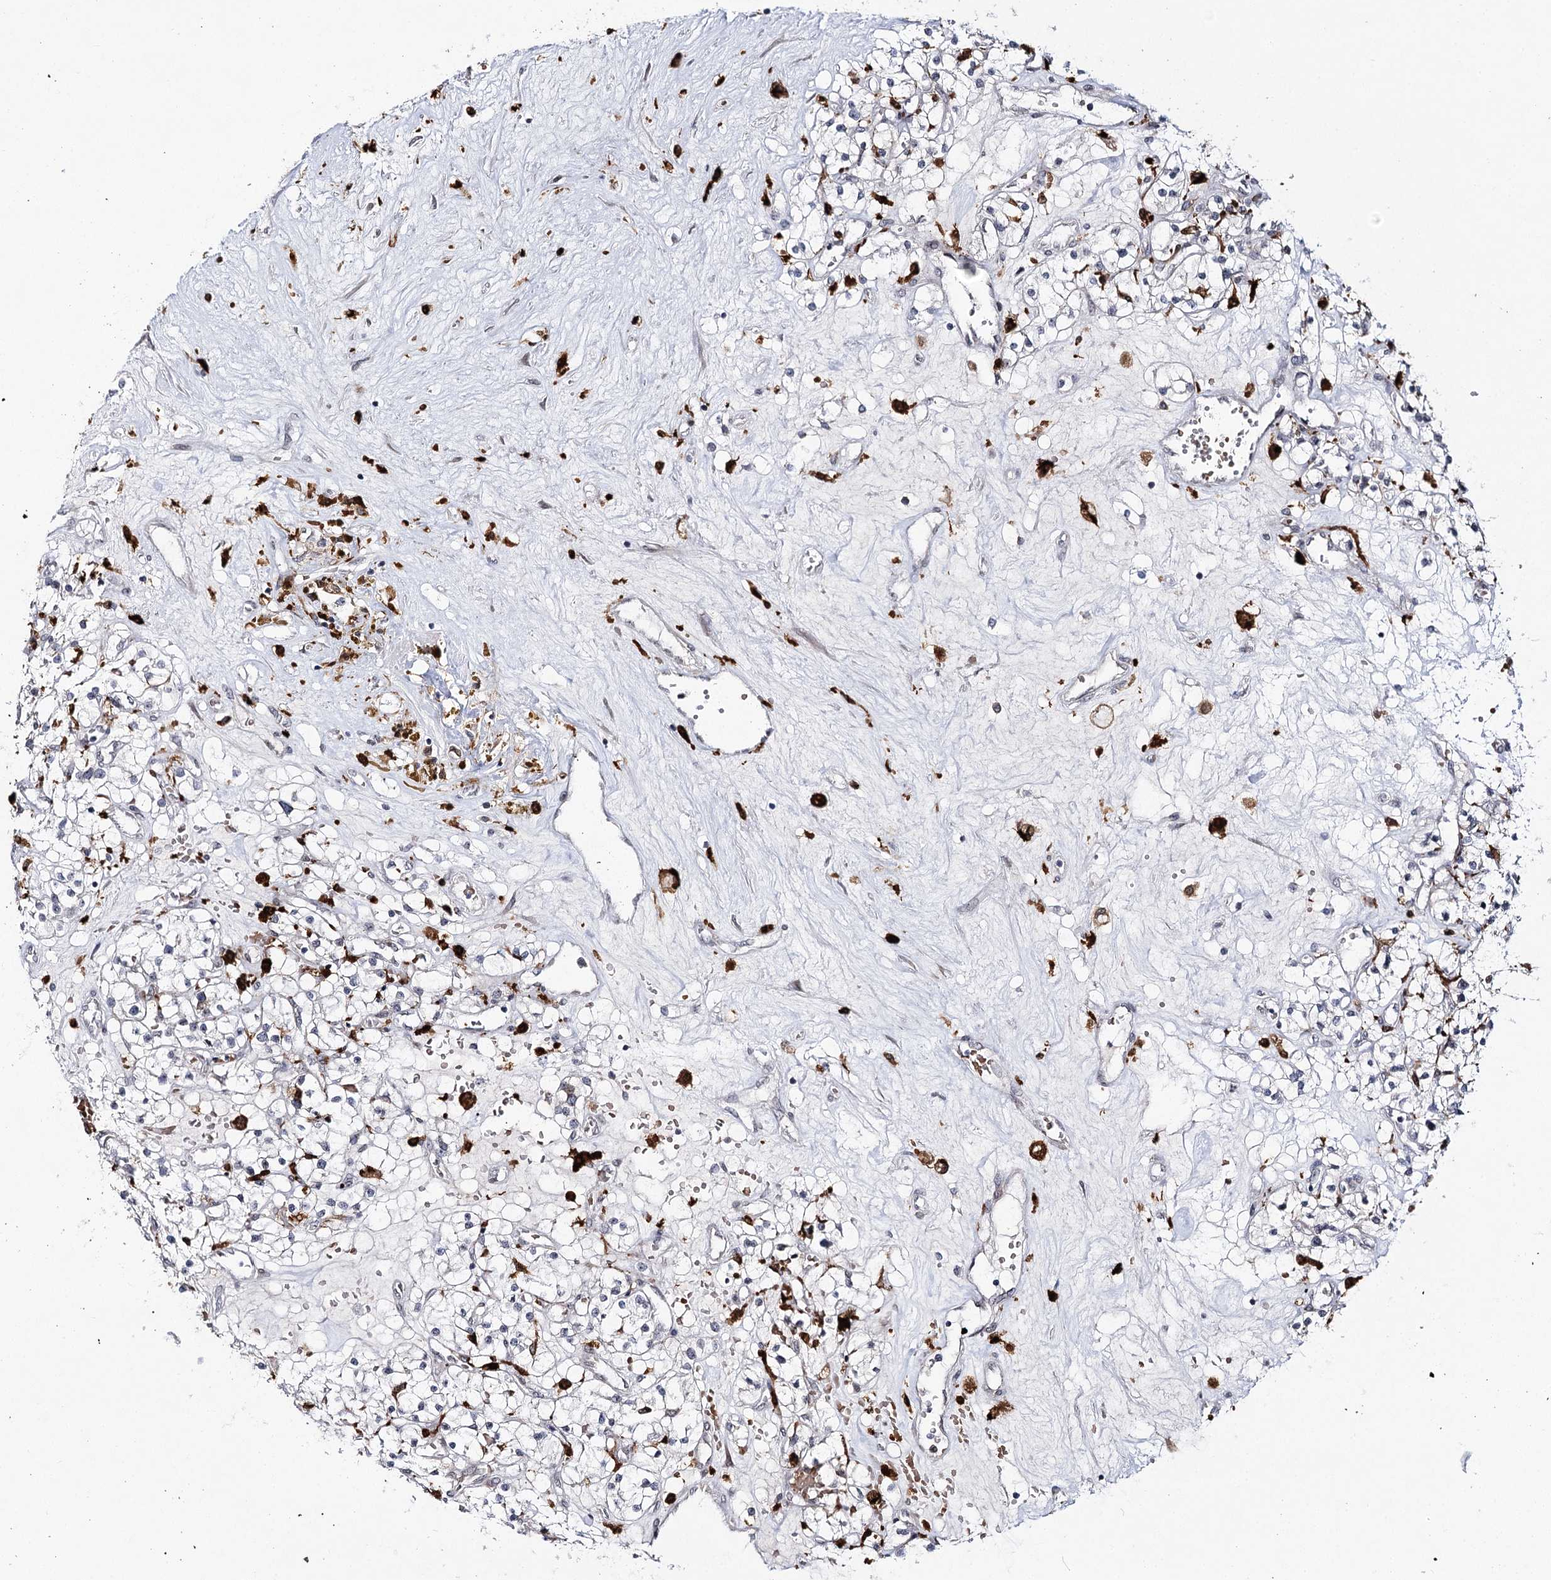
{"staining": {"intensity": "negative", "quantity": "none", "location": "none"}, "tissue": "renal cancer", "cell_type": "Tumor cells", "image_type": "cancer", "snomed": [{"axis": "morphology", "description": "Normal tissue, NOS"}, {"axis": "morphology", "description": "Adenocarcinoma, NOS"}, {"axis": "topography", "description": "Kidney"}], "caption": "Protein analysis of renal cancer (adenocarcinoma) reveals no significant expression in tumor cells.", "gene": "WDR36", "patient": {"sex": "male", "age": 68}}